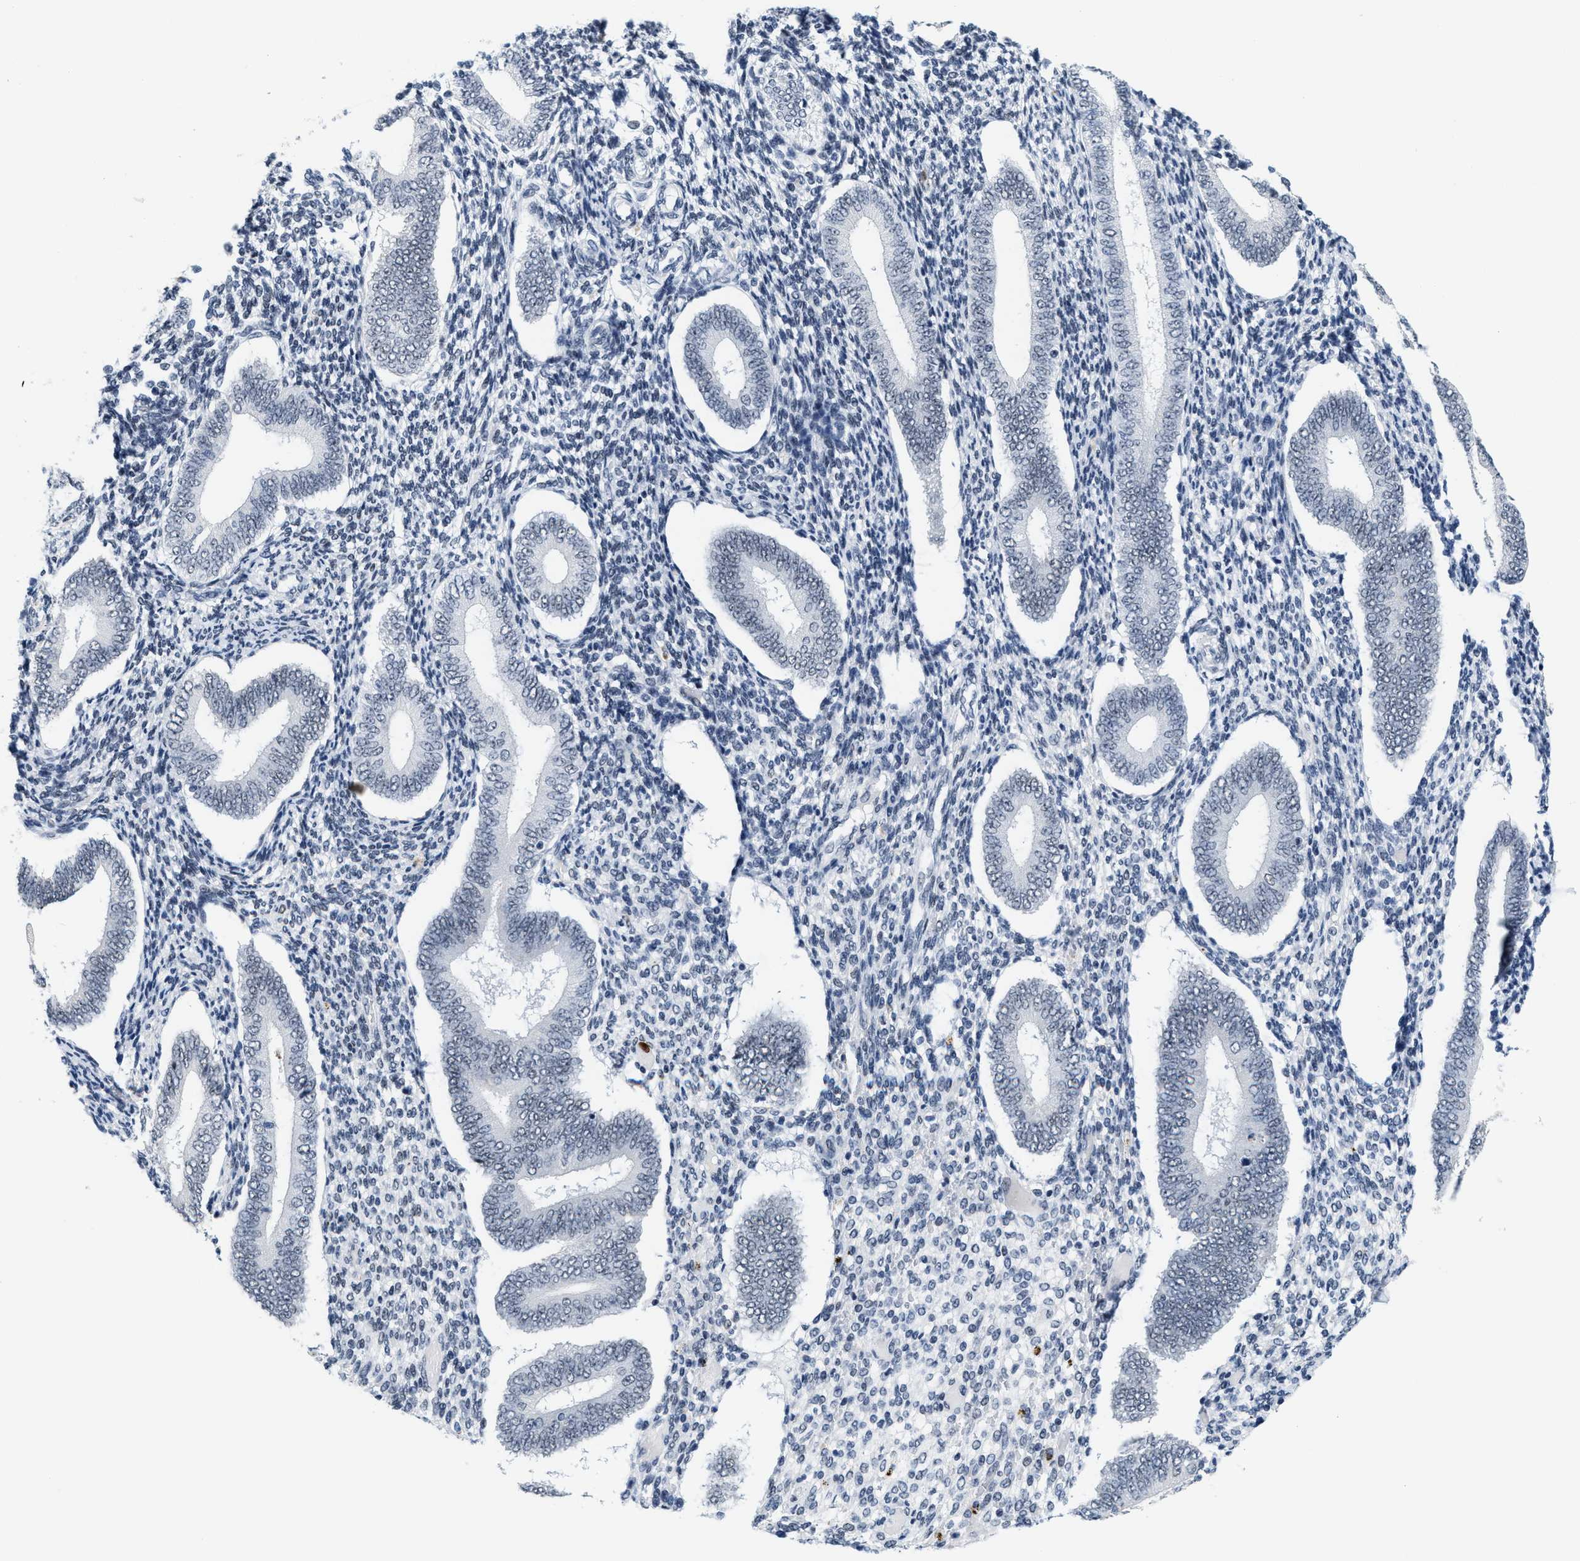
{"staining": {"intensity": "negative", "quantity": "none", "location": "none"}, "tissue": "endometrium", "cell_type": "Cells in endometrial stroma", "image_type": "normal", "snomed": [{"axis": "morphology", "description": "Normal tissue, NOS"}, {"axis": "topography", "description": "Endometrium"}], "caption": "Protein analysis of benign endometrium demonstrates no significant positivity in cells in endometrial stroma. (IHC, brightfield microscopy, high magnification).", "gene": "SETD1B", "patient": {"sex": "female", "age": 42}}